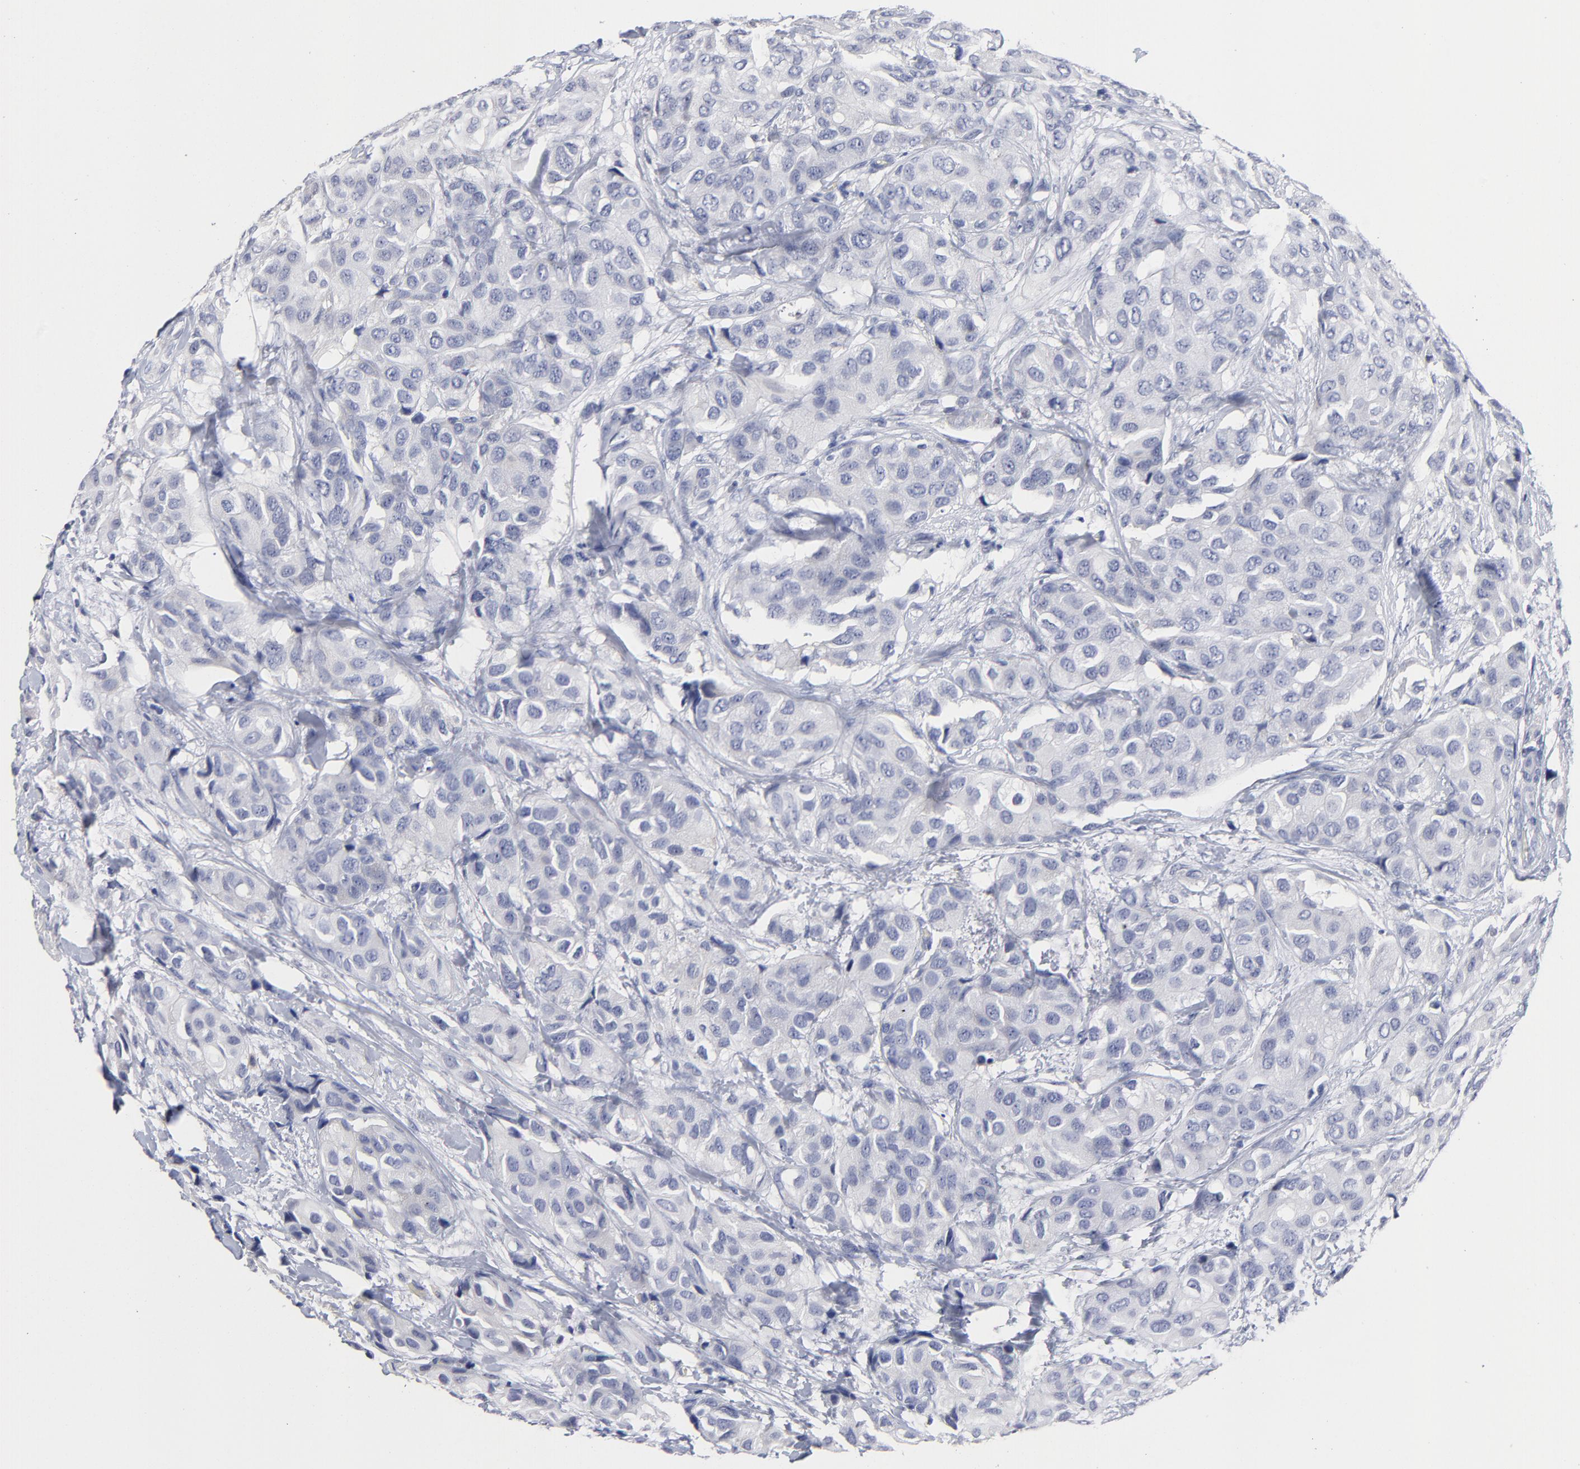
{"staining": {"intensity": "negative", "quantity": "none", "location": "none"}, "tissue": "breast cancer", "cell_type": "Tumor cells", "image_type": "cancer", "snomed": [{"axis": "morphology", "description": "Duct carcinoma"}, {"axis": "topography", "description": "Breast"}], "caption": "Tumor cells are negative for protein expression in human breast cancer. (DAB (3,3'-diaminobenzidine) immunohistochemistry (IHC) with hematoxylin counter stain).", "gene": "CXADR", "patient": {"sex": "female", "age": 68}}